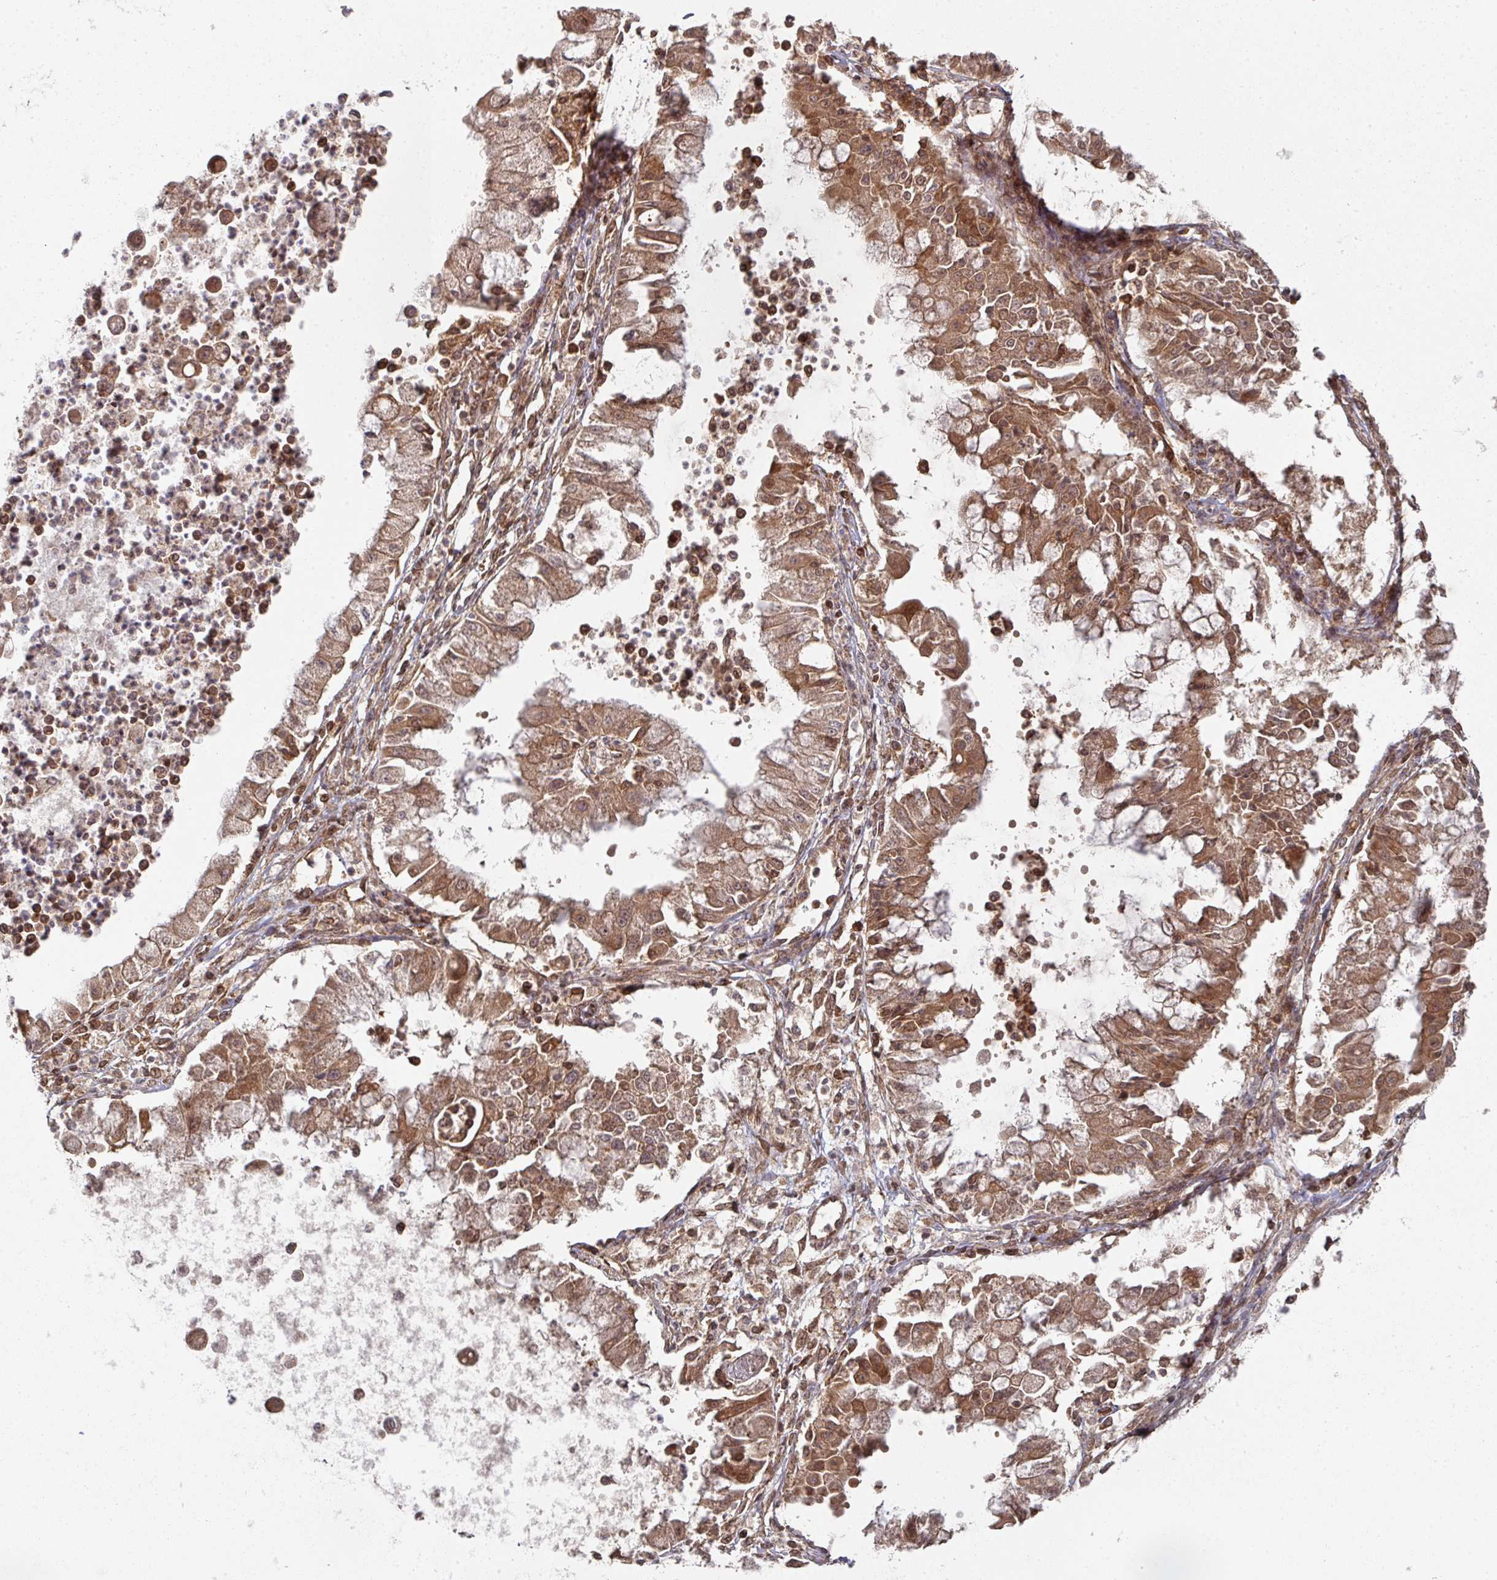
{"staining": {"intensity": "moderate", "quantity": ">75%", "location": "cytoplasmic/membranous"}, "tissue": "ovarian cancer", "cell_type": "Tumor cells", "image_type": "cancer", "snomed": [{"axis": "morphology", "description": "Cystadenocarcinoma, mucinous, NOS"}, {"axis": "topography", "description": "Ovary"}], "caption": "Ovarian cancer (mucinous cystadenocarcinoma) stained for a protein exhibits moderate cytoplasmic/membranous positivity in tumor cells.", "gene": "EIF4EBP2", "patient": {"sex": "female", "age": 70}}